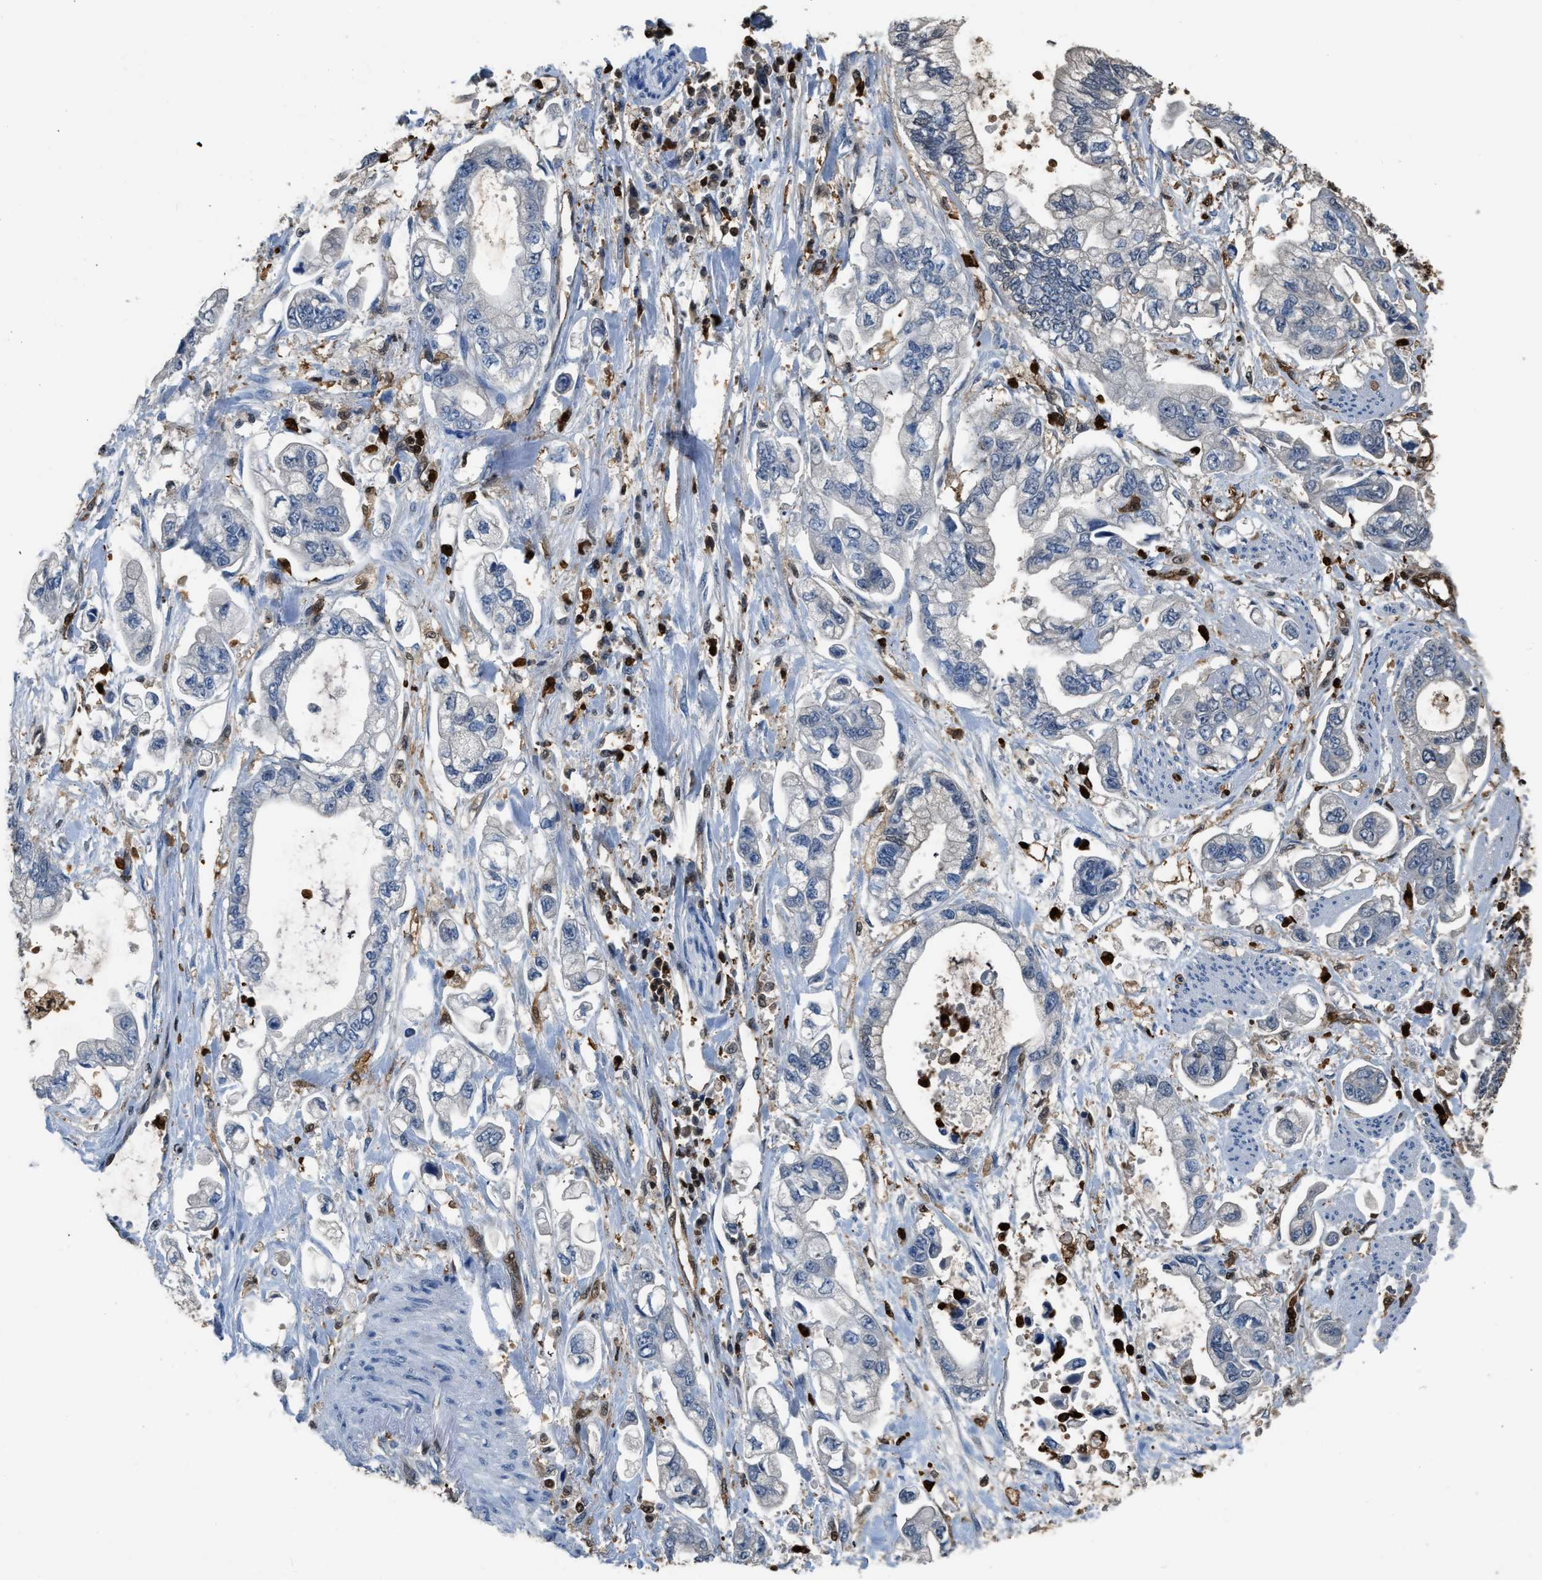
{"staining": {"intensity": "negative", "quantity": "none", "location": "none"}, "tissue": "stomach cancer", "cell_type": "Tumor cells", "image_type": "cancer", "snomed": [{"axis": "morphology", "description": "Normal tissue, NOS"}, {"axis": "morphology", "description": "Adenocarcinoma, NOS"}, {"axis": "topography", "description": "Stomach"}], "caption": "This is an immunohistochemistry (IHC) photomicrograph of human stomach cancer. There is no positivity in tumor cells.", "gene": "ARHGDIB", "patient": {"sex": "male", "age": 62}}